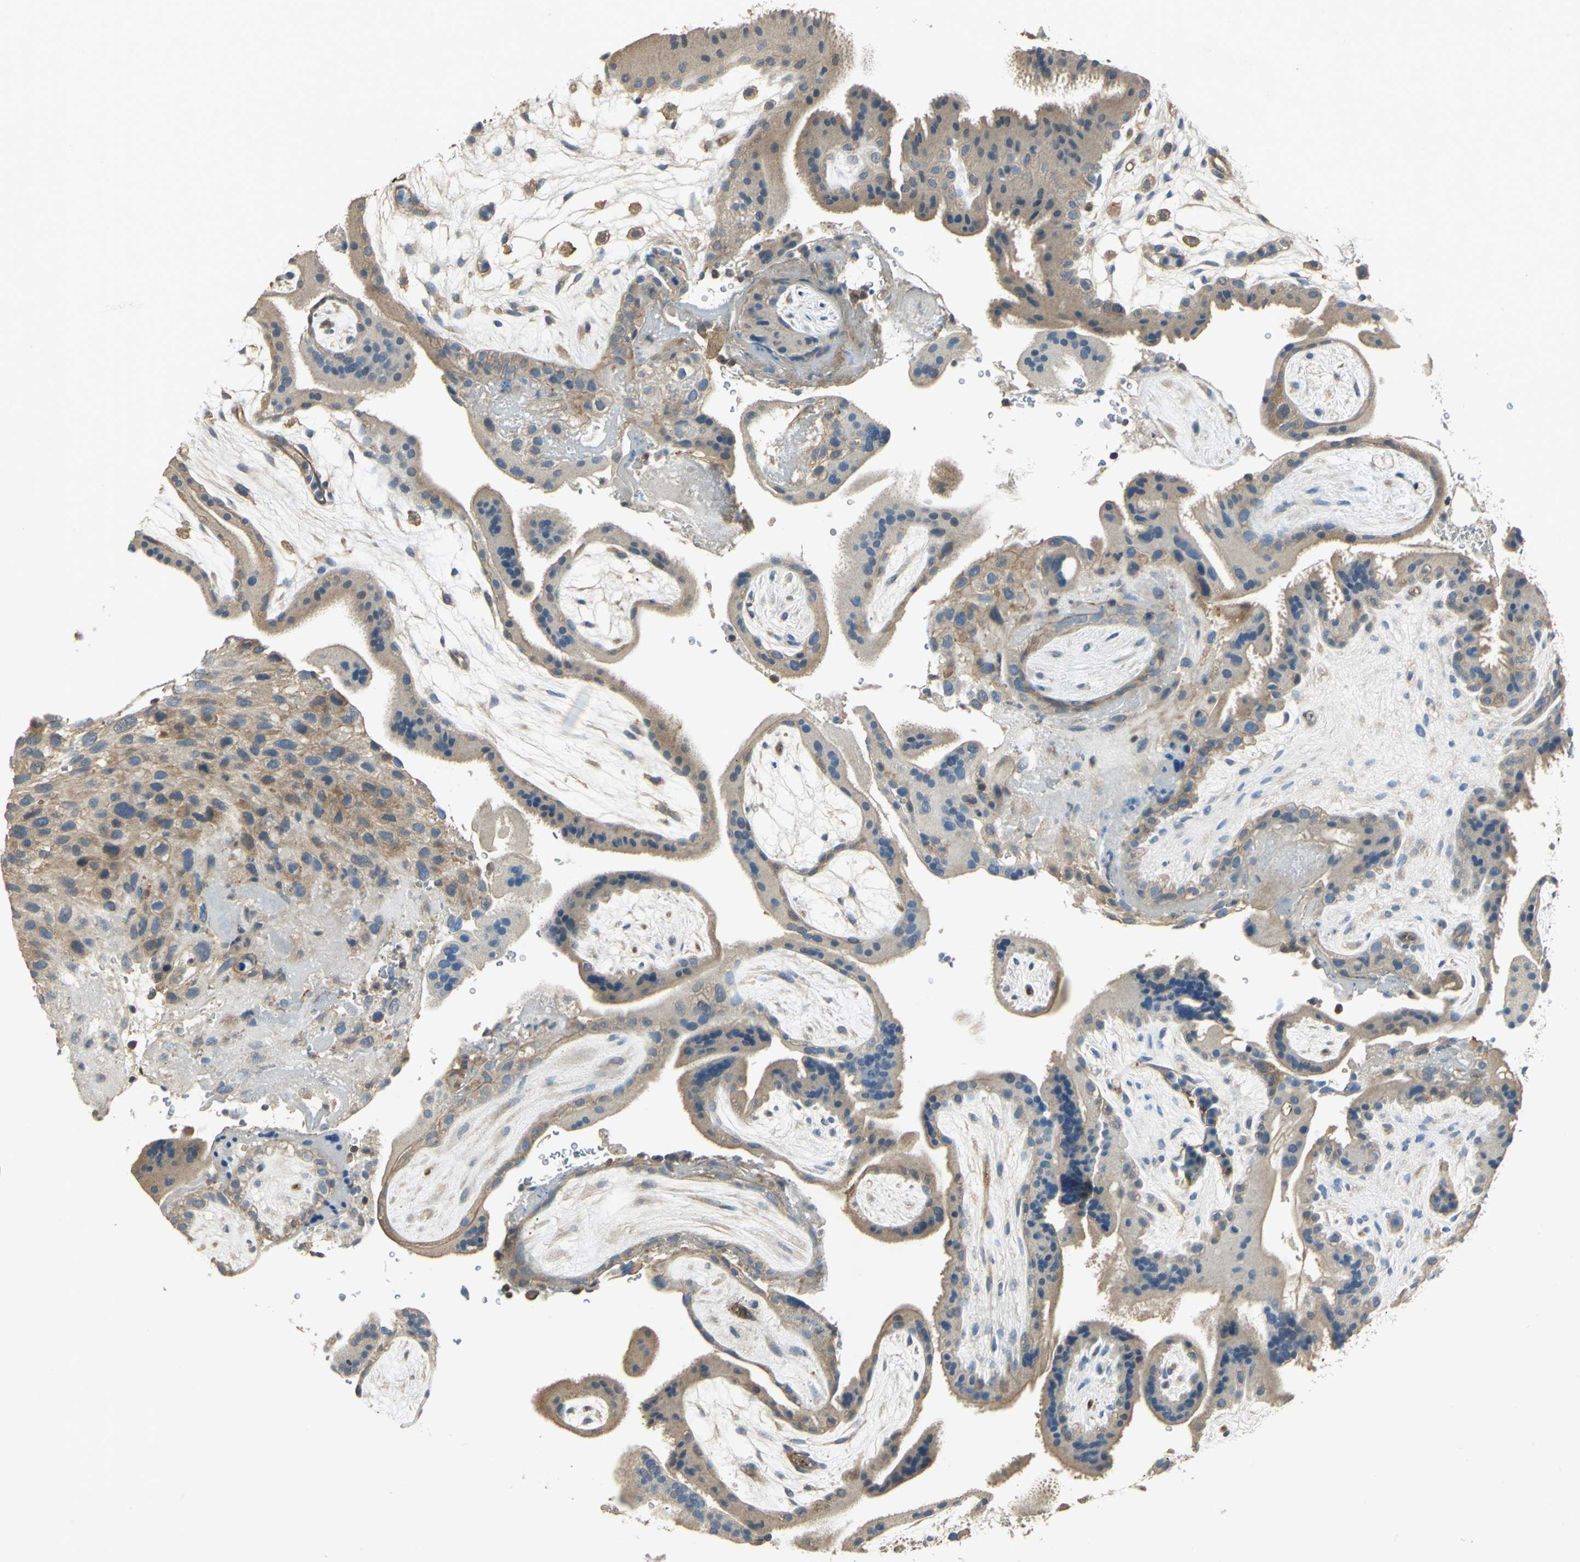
{"staining": {"intensity": "moderate", "quantity": "25%-75%", "location": "cytoplasmic/membranous"}, "tissue": "placenta", "cell_type": "Decidual cells", "image_type": "normal", "snomed": [{"axis": "morphology", "description": "Normal tissue, NOS"}, {"axis": "topography", "description": "Placenta"}], "caption": "Immunohistochemical staining of benign human placenta shows moderate cytoplasmic/membranous protein positivity in about 25%-75% of decidual cells.", "gene": "RAPGEF1", "patient": {"sex": "female", "age": 19}}